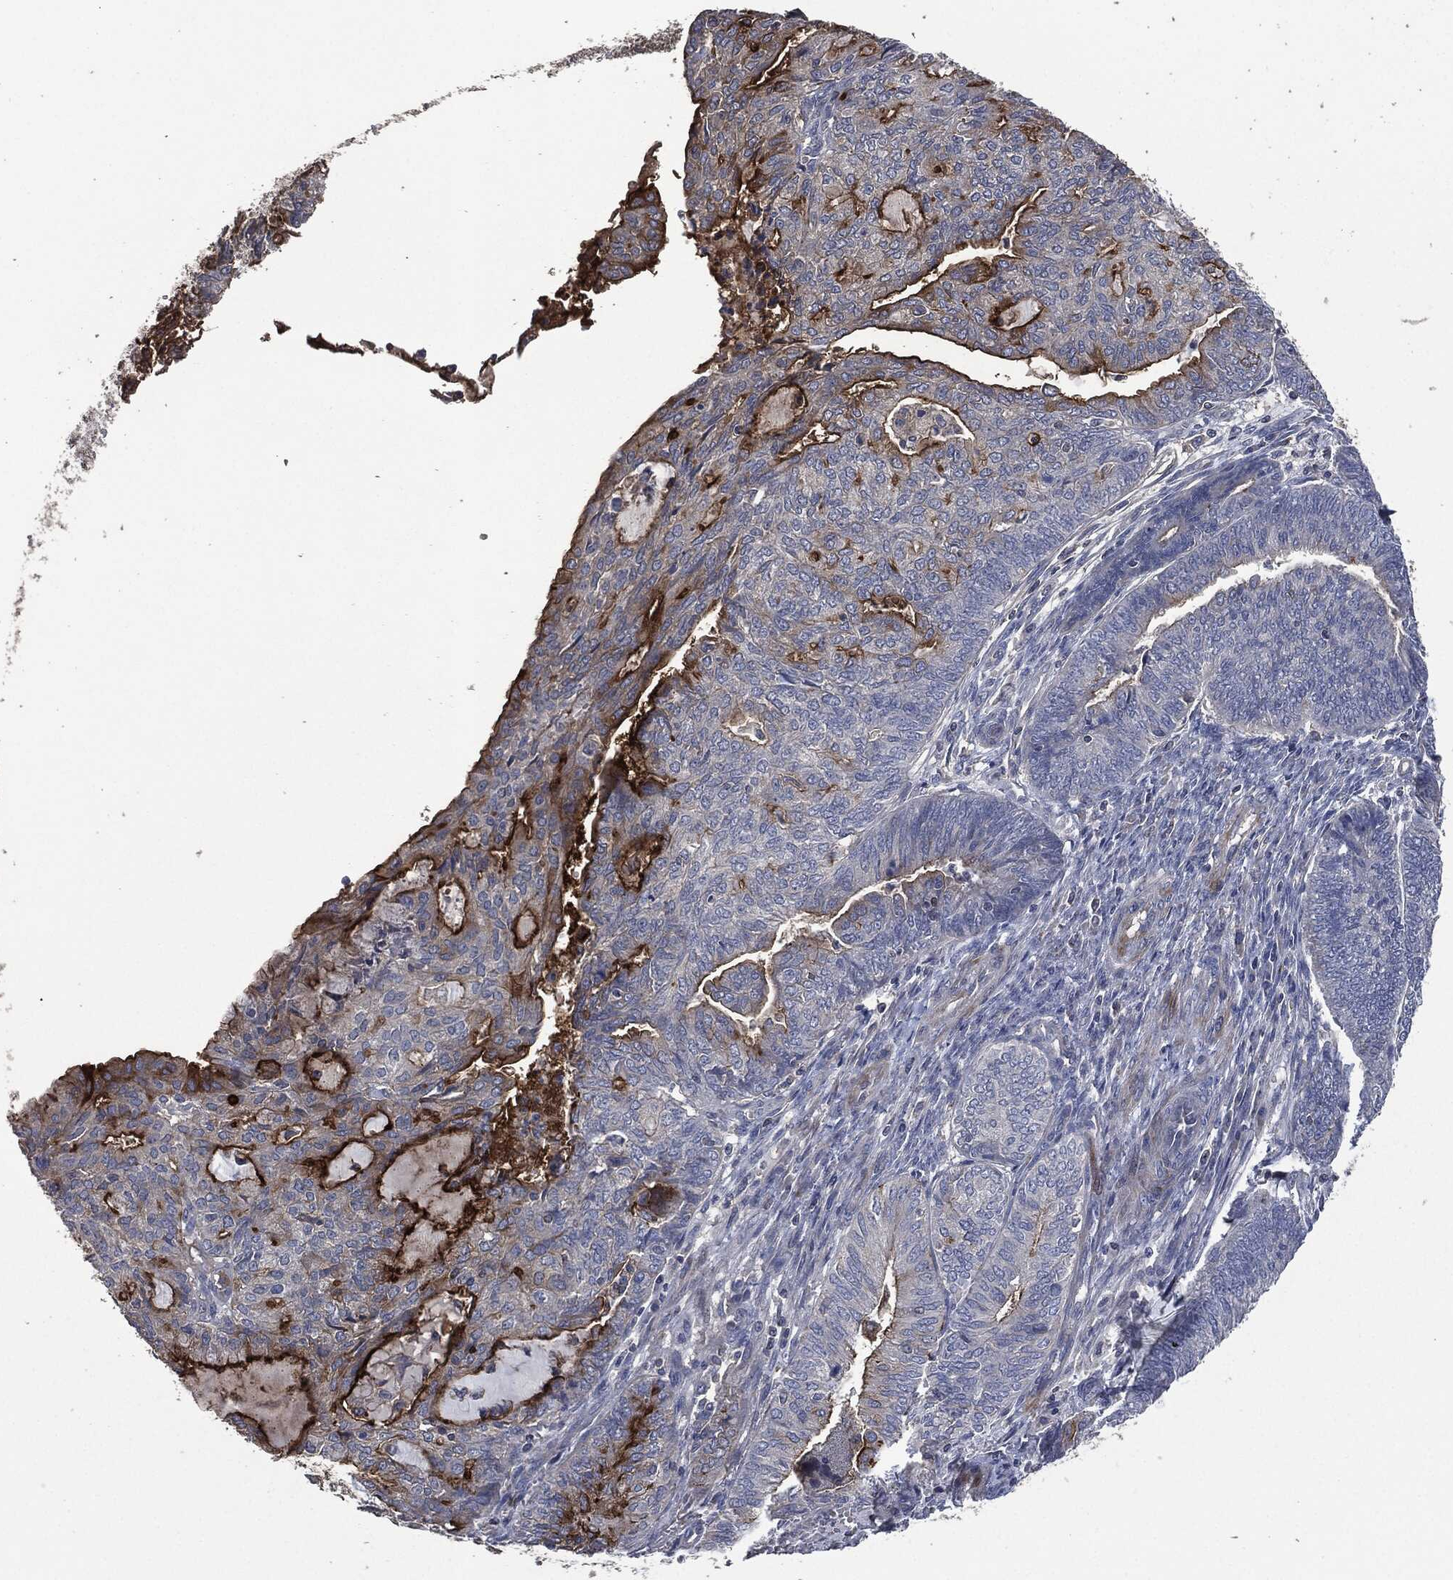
{"staining": {"intensity": "strong", "quantity": "25%-75%", "location": "cytoplasmic/membranous"}, "tissue": "endometrial cancer", "cell_type": "Tumor cells", "image_type": "cancer", "snomed": [{"axis": "morphology", "description": "Adenocarcinoma, NOS"}, {"axis": "topography", "description": "Endometrium"}], "caption": "Immunohistochemical staining of endometrial cancer (adenocarcinoma) demonstrates strong cytoplasmic/membranous protein staining in about 25%-75% of tumor cells.", "gene": "MSLN", "patient": {"sex": "female", "age": 82}}